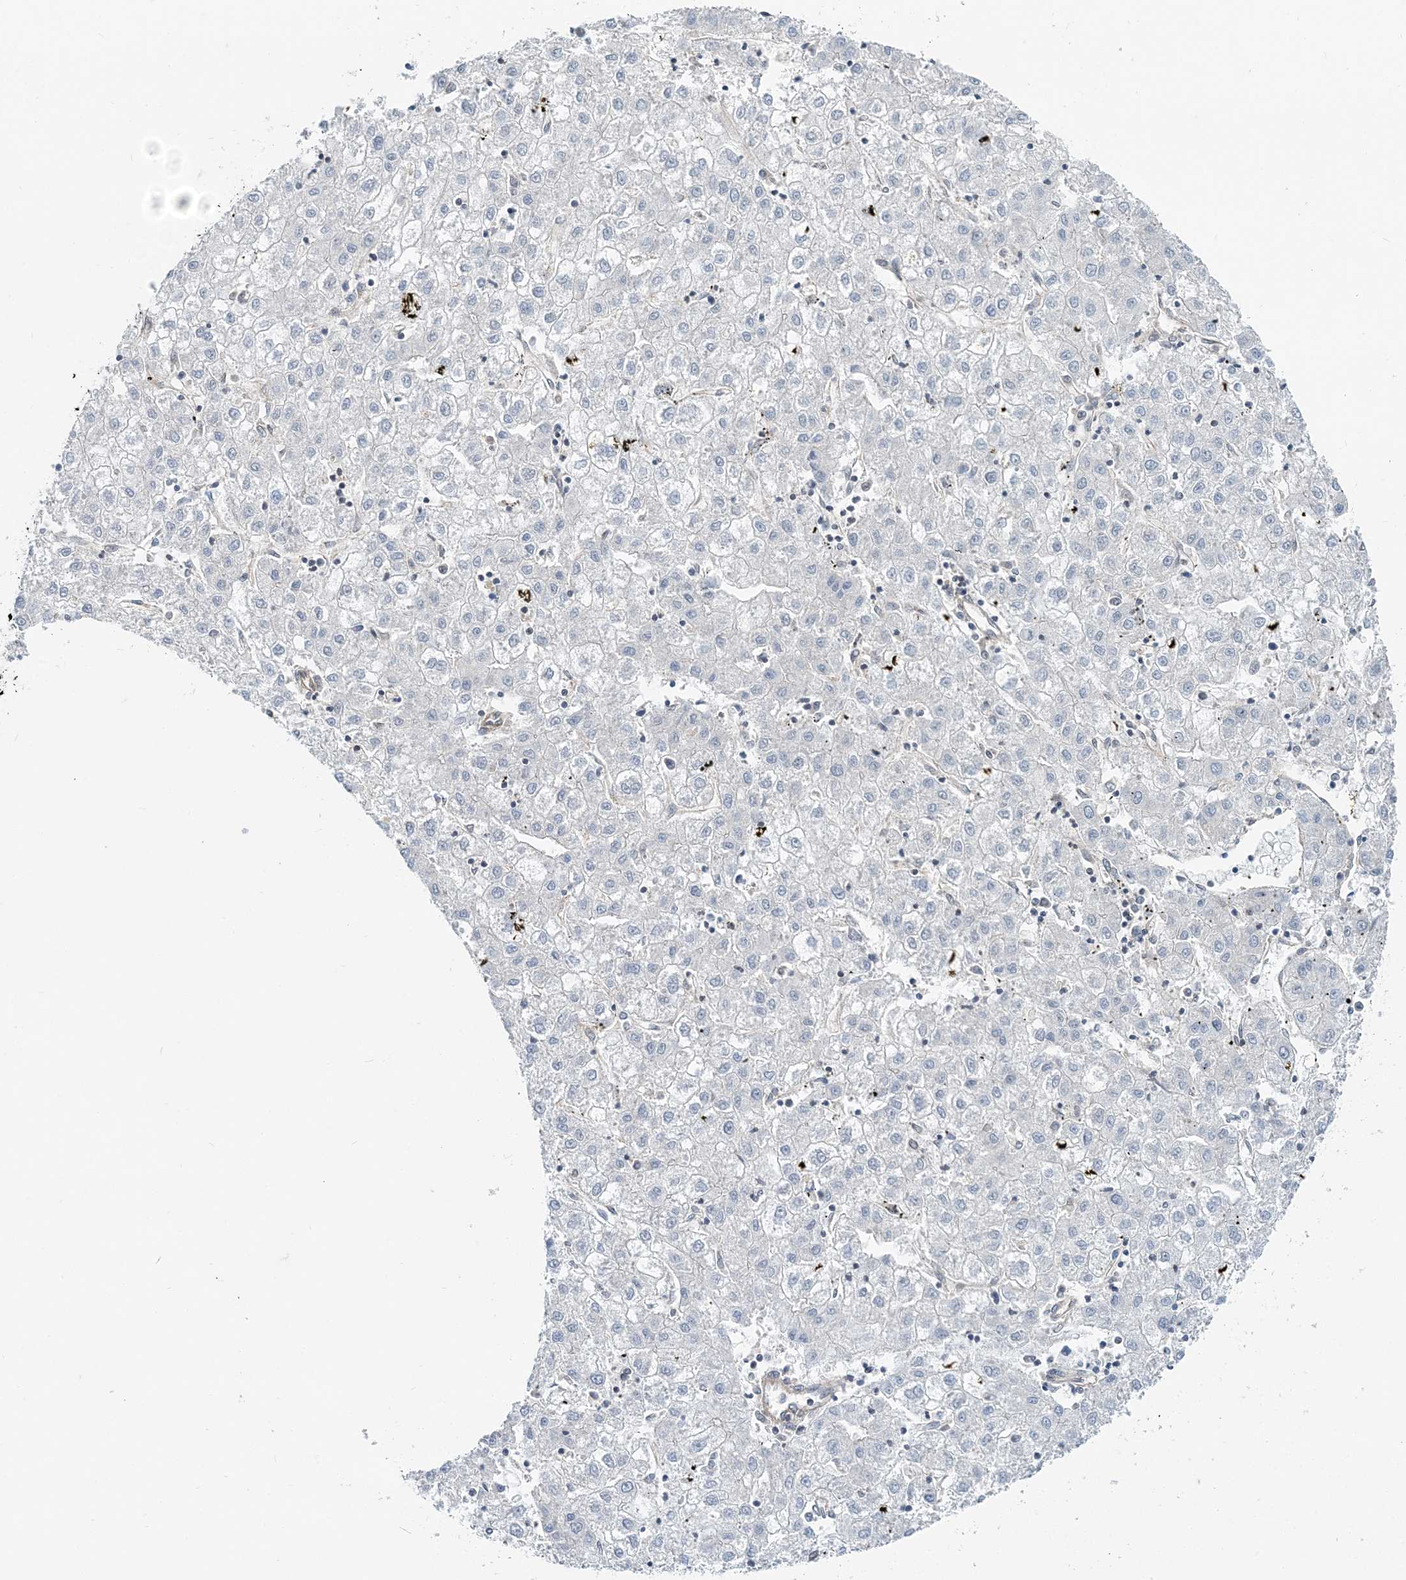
{"staining": {"intensity": "negative", "quantity": "none", "location": "none"}, "tissue": "liver cancer", "cell_type": "Tumor cells", "image_type": "cancer", "snomed": [{"axis": "morphology", "description": "Carcinoma, Hepatocellular, NOS"}, {"axis": "topography", "description": "Liver"}], "caption": "Human liver cancer (hepatocellular carcinoma) stained for a protein using immunohistochemistry (IHC) exhibits no staining in tumor cells.", "gene": "MOB4", "patient": {"sex": "male", "age": 72}}